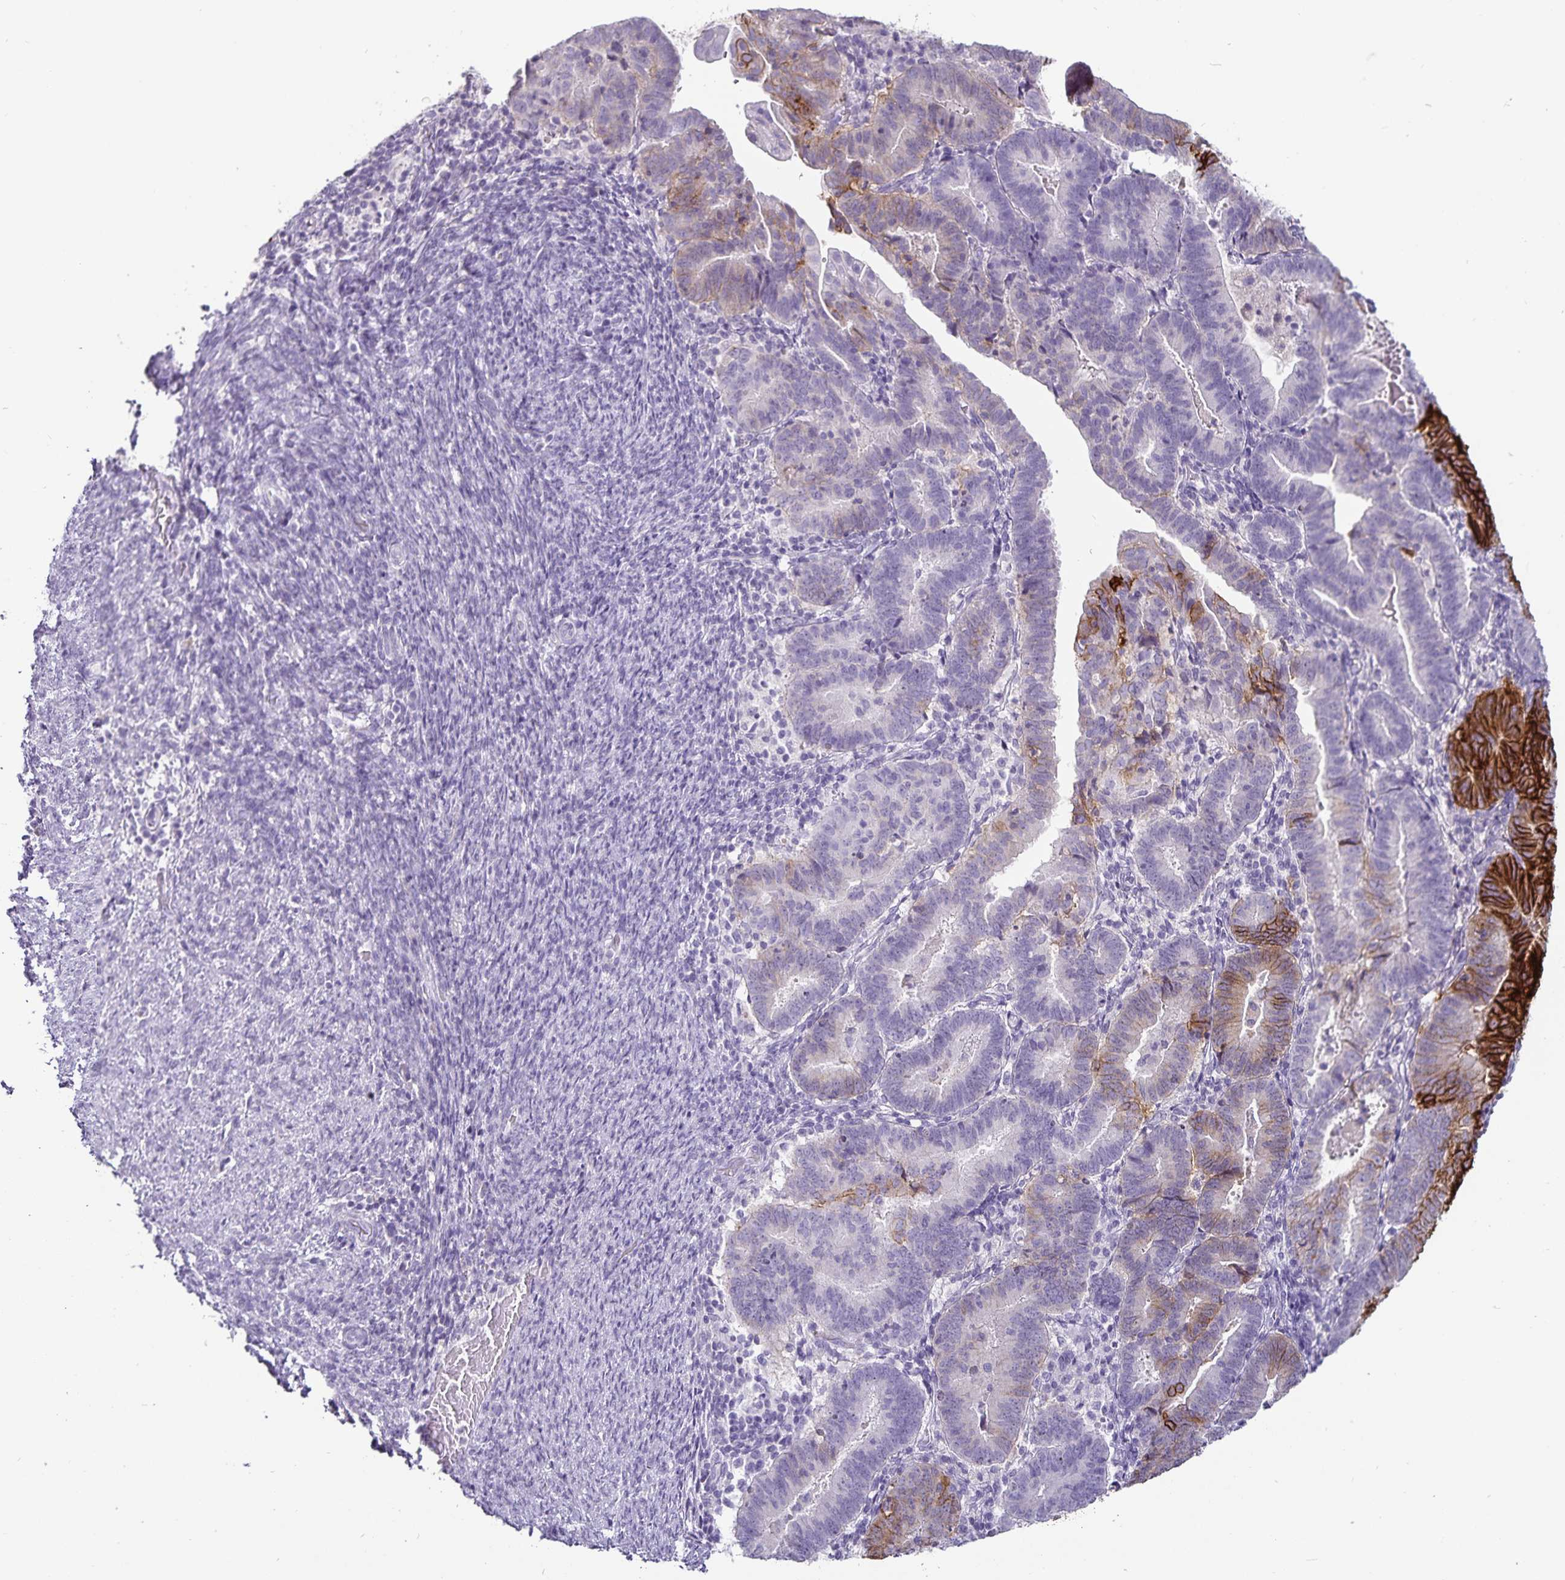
{"staining": {"intensity": "moderate", "quantity": "<25%", "location": "cytoplasmic/membranous"}, "tissue": "endometrial cancer", "cell_type": "Tumor cells", "image_type": "cancer", "snomed": [{"axis": "morphology", "description": "Adenocarcinoma, NOS"}, {"axis": "topography", "description": "Endometrium"}], "caption": "Protein staining of endometrial cancer (adenocarcinoma) tissue reveals moderate cytoplasmic/membranous positivity in approximately <25% of tumor cells.", "gene": "CA12", "patient": {"sex": "female", "age": 70}}